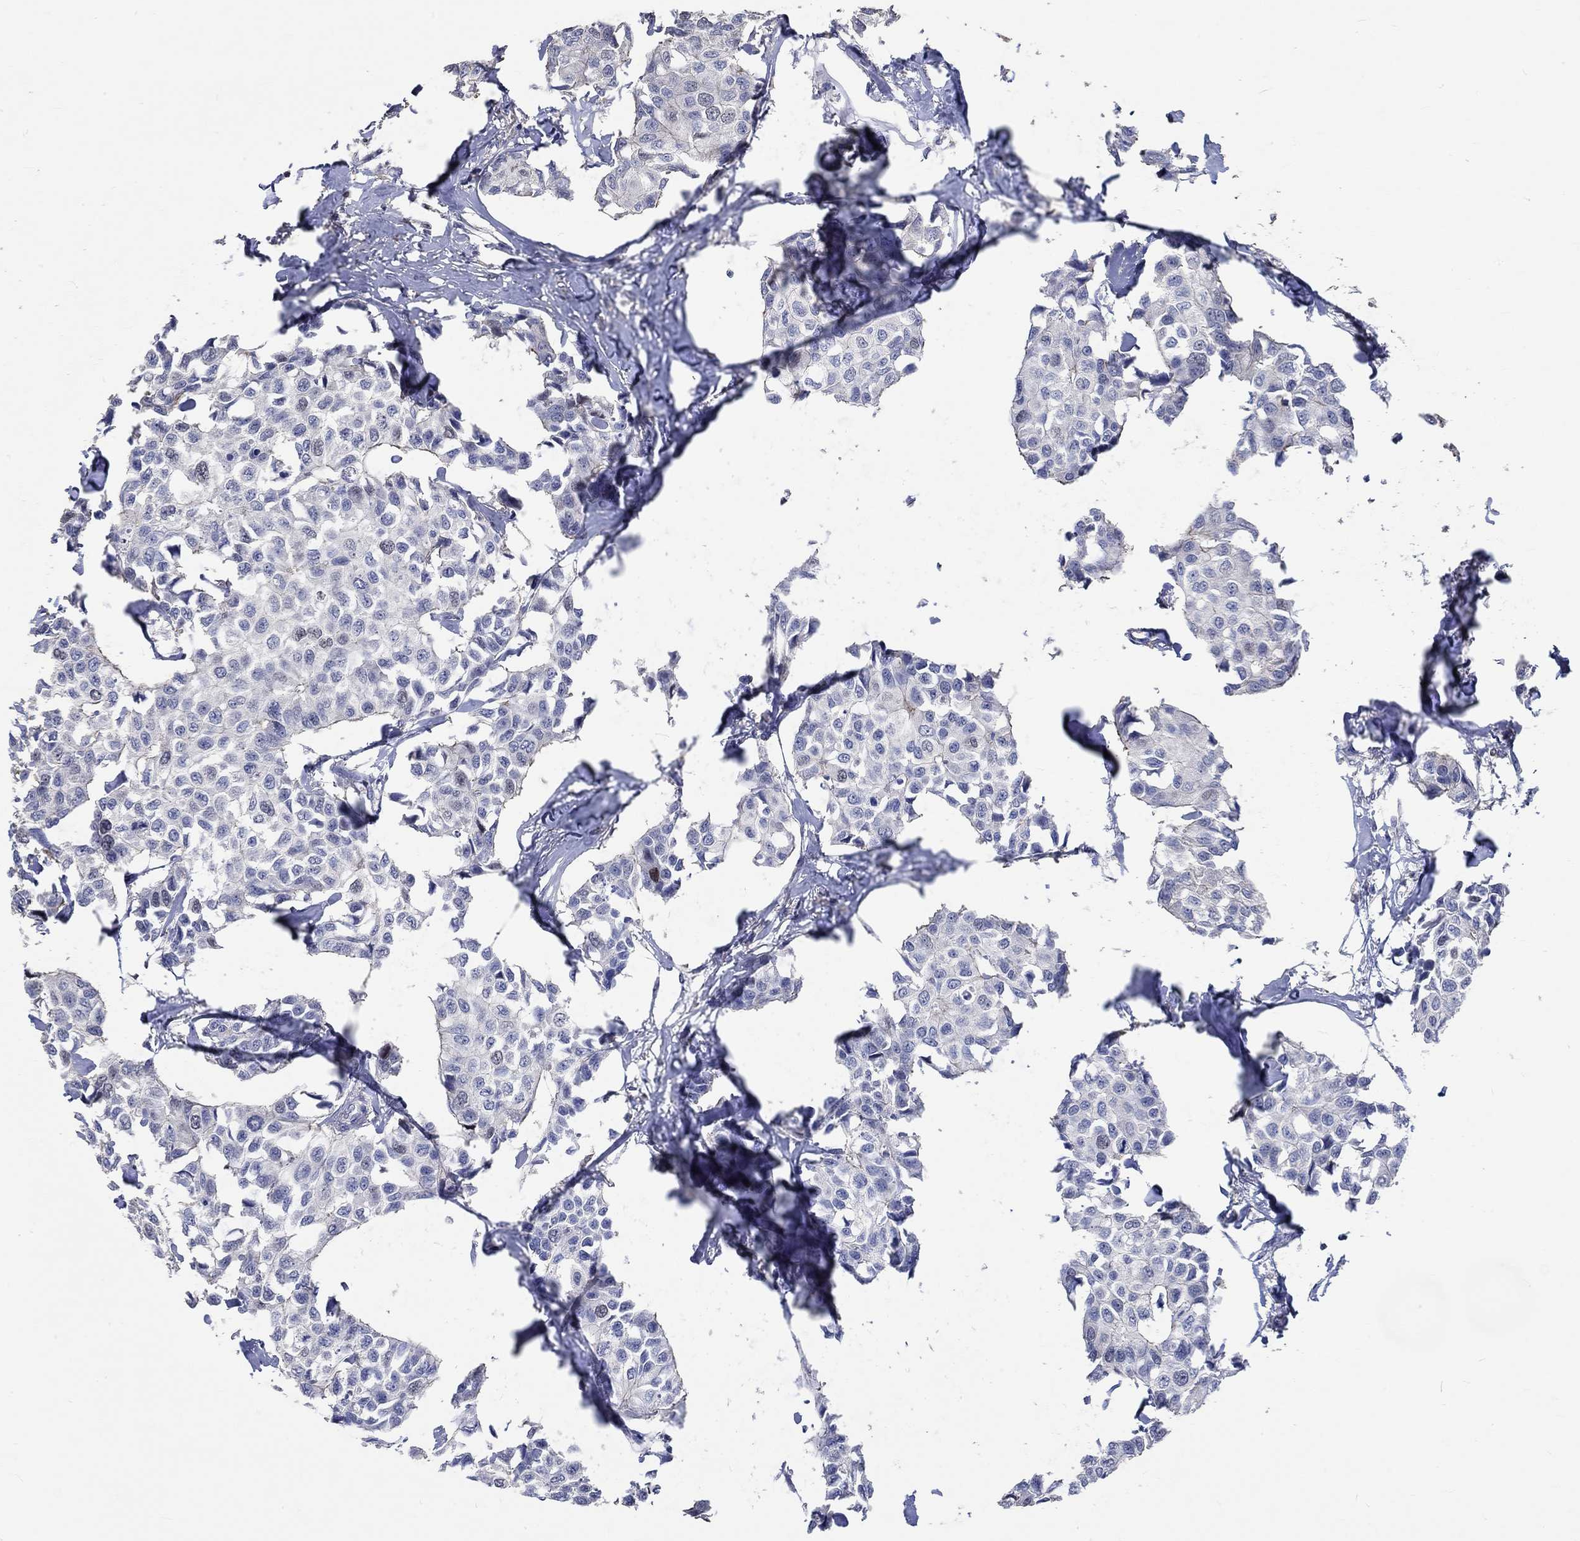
{"staining": {"intensity": "negative", "quantity": "none", "location": "none"}, "tissue": "breast cancer", "cell_type": "Tumor cells", "image_type": "cancer", "snomed": [{"axis": "morphology", "description": "Duct carcinoma"}, {"axis": "topography", "description": "Breast"}], "caption": "IHC micrograph of neoplastic tissue: human breast cancer stained with DAB (3,3'-diaminobenzidine) demonstrates no significant protein staining in tumor cells. (Stains: DAB IHC with hematoxylin counter stain, Microscopy: brightfield microscopy at high magnification).", "gene": "TNFAIP8L3", "patient": {"sex": "female", "age": 80}}